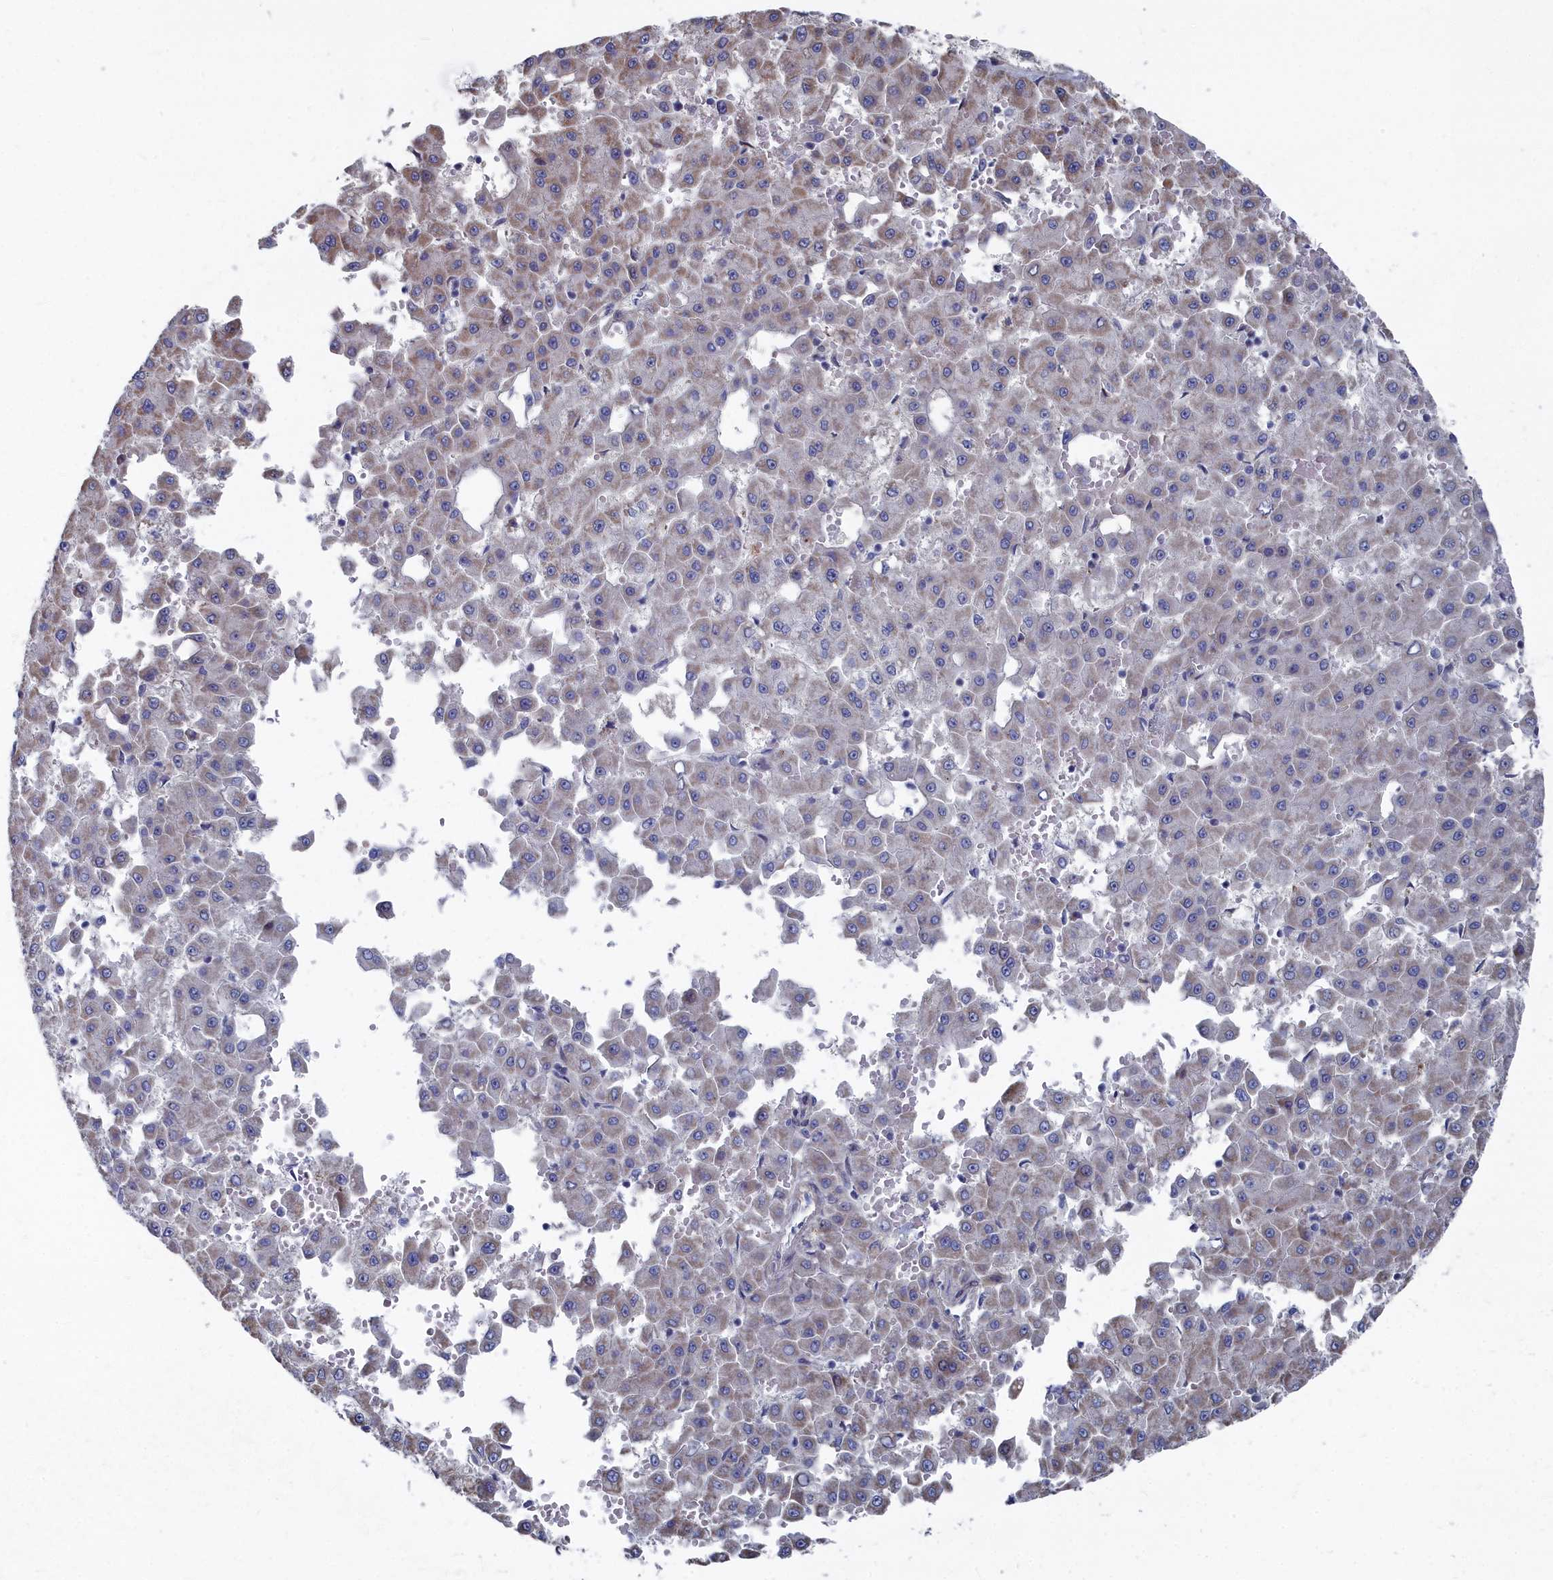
{"staining": {"intensity": "weak", "quantity": "25%-75%", "location": "cytoplasmic/membranous"}, "tissue": "liver cancer", "cell_type": "Tumor cells", "image_type": "cancer", "snomed": [{"axis": "morphology", "description": "Carcinoma, Hepatocellular, NOS"}, {"axis": "topography", "description": "Liver"}], "caption": "Tumor cells display low levels of weak cytoplasmic/membranous positivity in approximately 25%-75% of cells in liver cancer (hepatocellular carcinoma). Using DAB (3,3'-diaminobenzidine) (brown) and hematoxylin (blue) stains, captured at high magnification using brightfield microscopy.", "gene": "SHISAL2A", "patient": {"sex": "male", "age": 47}}